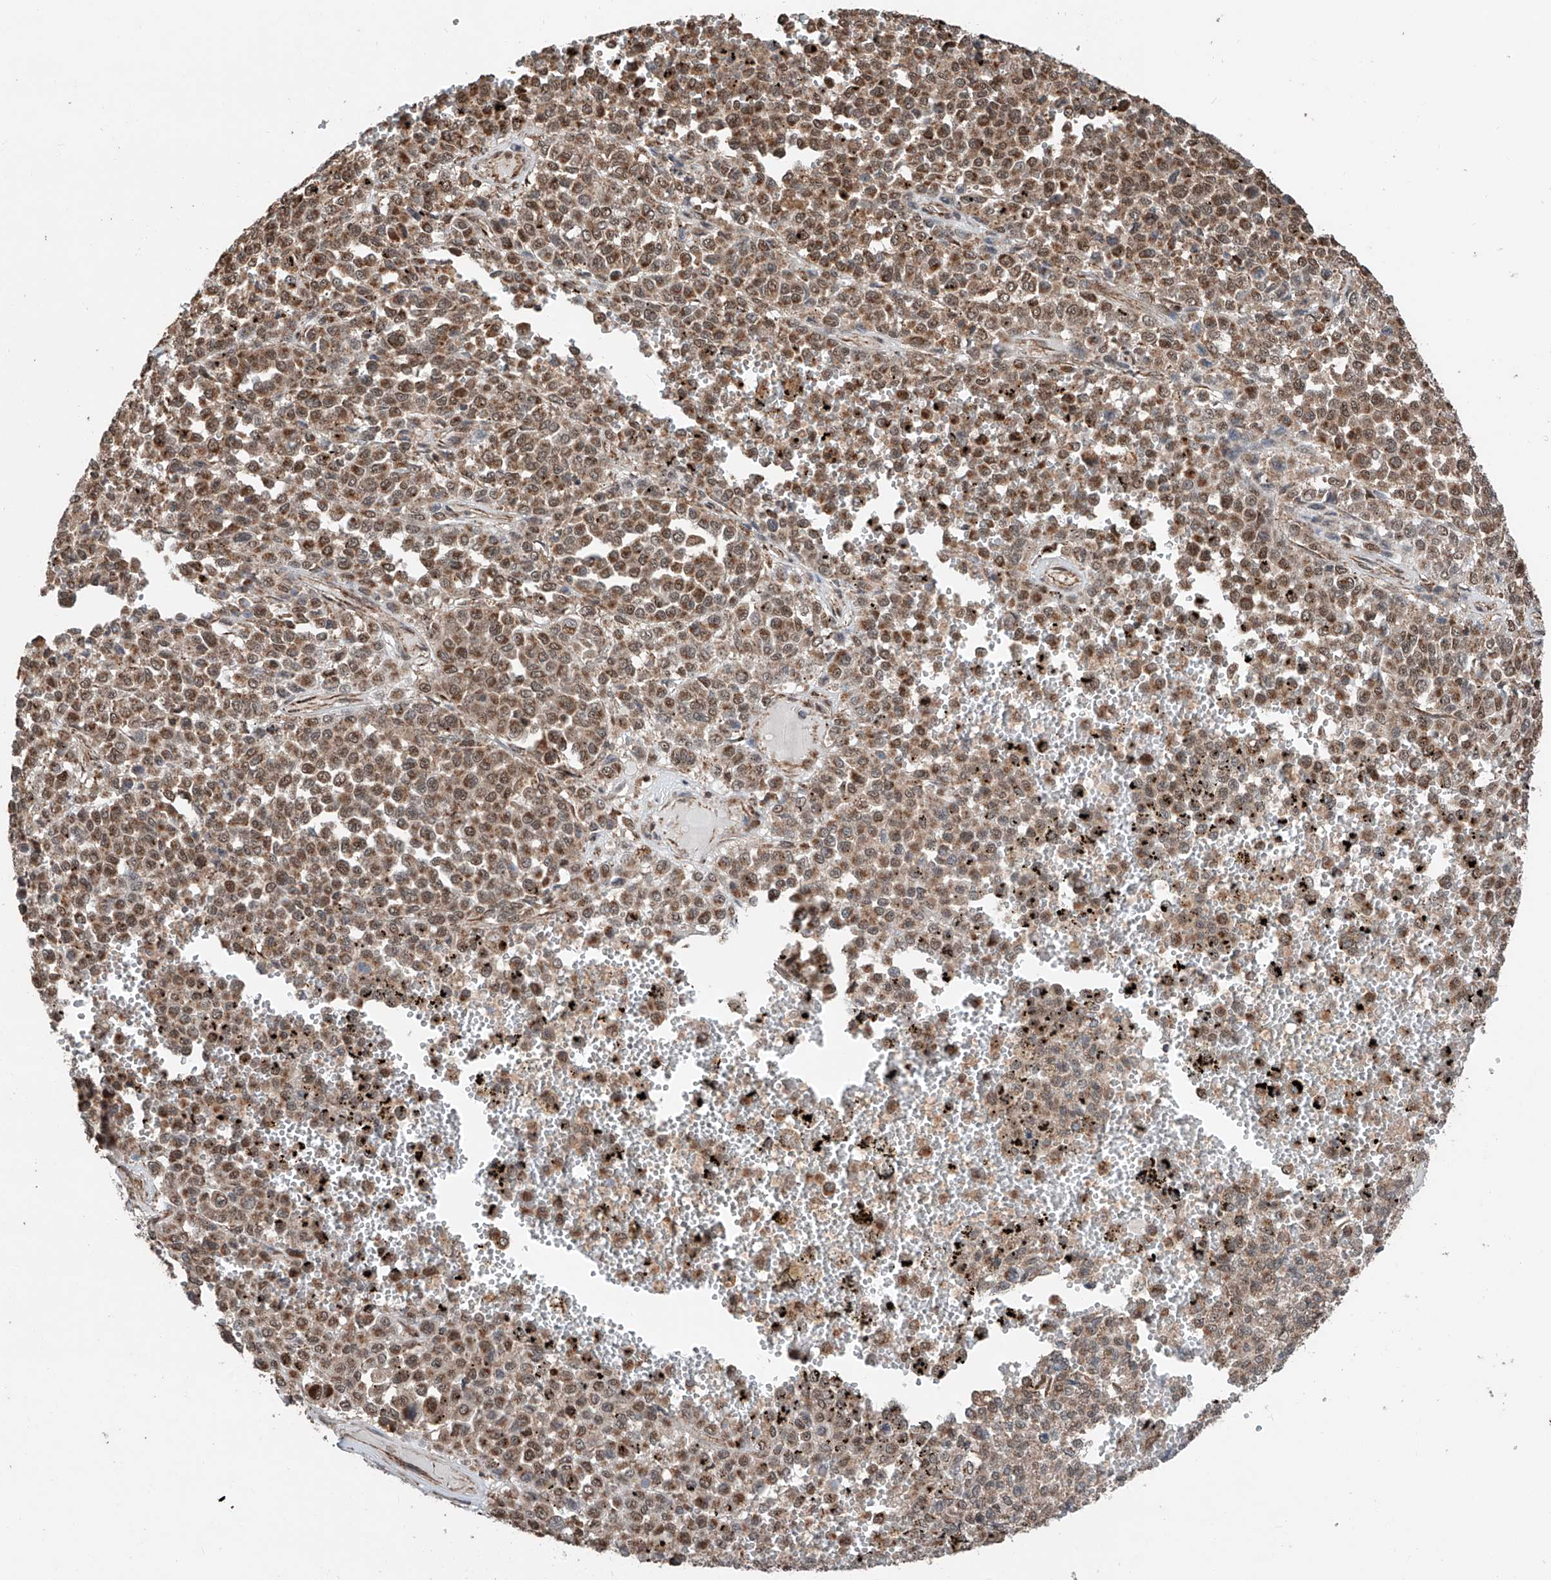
{"staining": {"intensity": "moderate", "quantity": ">75%", "location": "cytoplasmic/membranous,nuclear"}, "tissue": "melanoma", "cell_type": "Tumor cells", "image_type": "cancer", "snomed": [{"axis": "morphology", "description": "Malignant melanoma, Metastatic site"}, {"axis": "topography", "description": "Pancreas"}], "caption": "Malignant melanoma (metastatic site) tissue demonstrates moderate cytoplasmic/membranous and nuclear expression in approximately >75% of tumor cells, visualized by immunohistochemistry.", "gene": "ZNF445", "patient": {"sex": "female", "age": 30}}